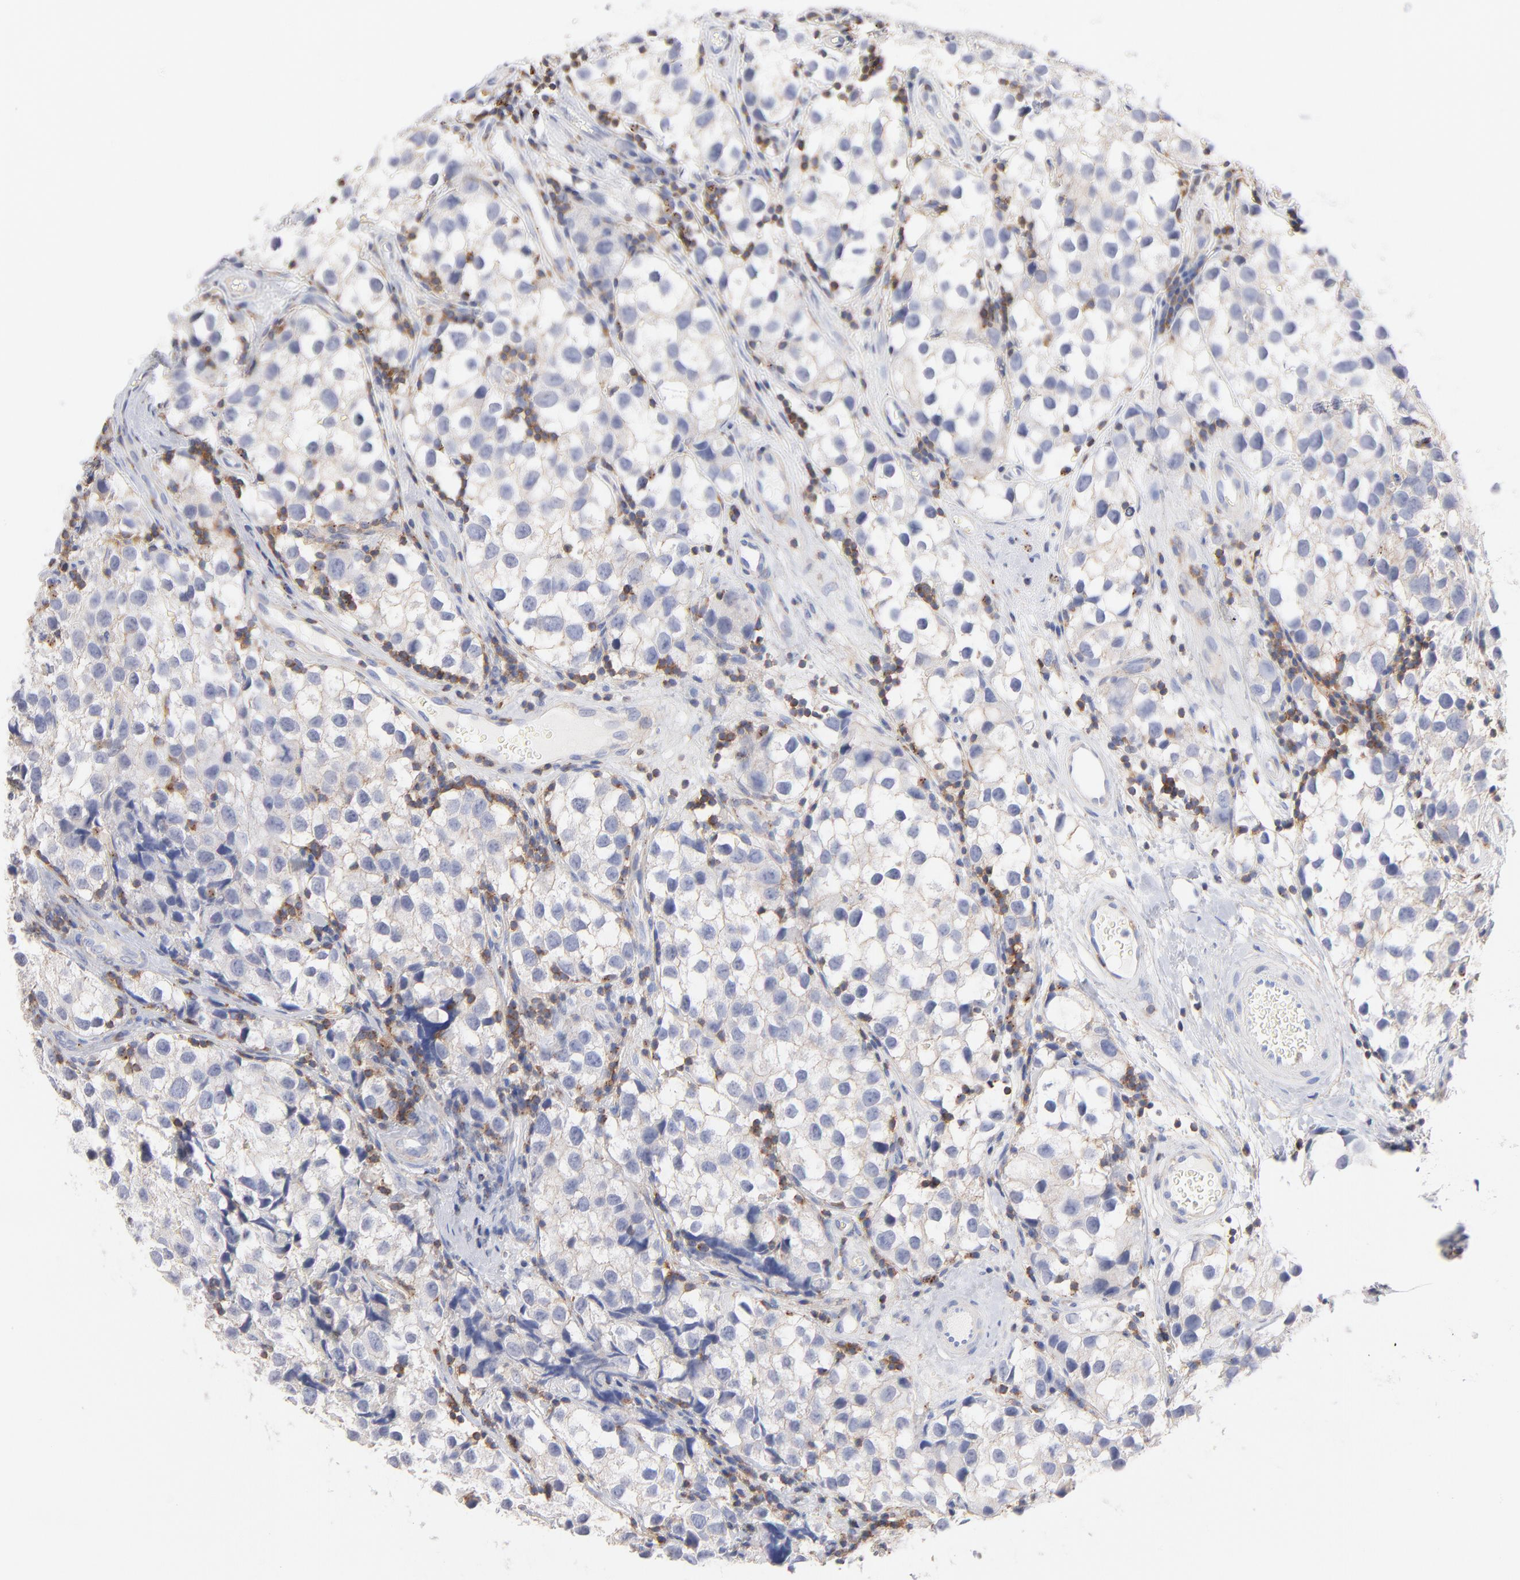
{"staining": {"intensity": "negative", "quantity": "none", "location": "none"}, "tissue": "testis cancer", "cell_type": "Tumor cells", "image_type": "cancer", "snomed": [{"axis": "morphology", "description": "Seminoma, NOS"}, {"axis": "topography", "description": "Testis"}], "caption": "IHC of testis seminoma exhibits no staining in tumor cells. The staining was performed using DAB to visualize the protein expression in brown, while the nuclei were stained in blue with hematoxylin (Magnification: 20x).", "gene": "SEPTIN6", "patient": {"sex": "male", "age": 39}}